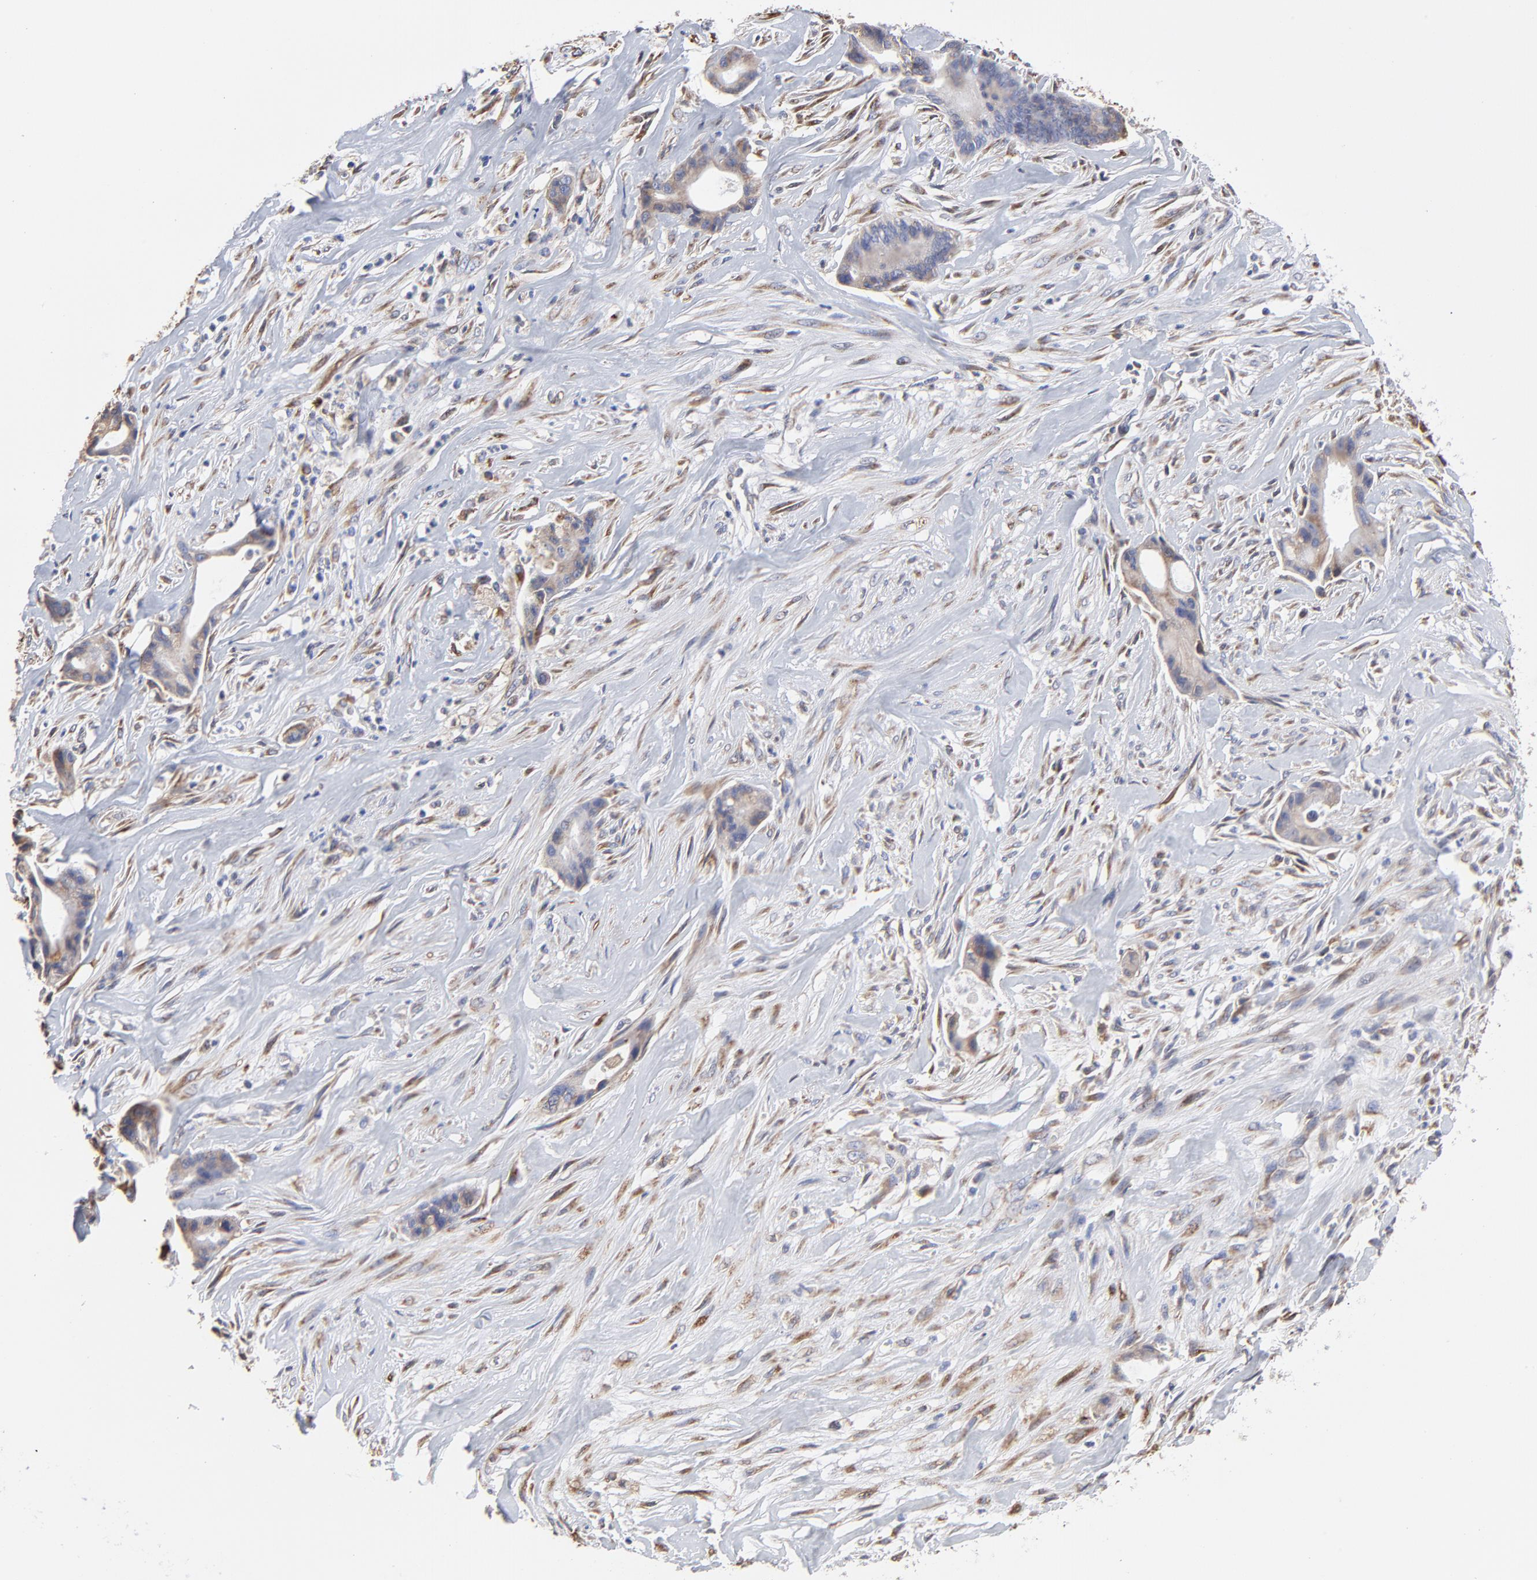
{"staining": {"intensity": "moderate", "quantity": ">75%", "location": "cytoplasmic/membranous"}, "tissue": "liver cancer", "cell_type": "Tumor cells", "image_type": "cancer", "snomed": [{"axis": "morphology", "description": "Cholangiocarcinoma"}, {"axis": "topography", "description": "Liver"}], "caption": "A high-resolution histopathology image shows immunohistochemistry staining of liver cancer, which shows moderate cytoplasmic/membranous expression in approximately >75% of tumor cells.", "gene": "LMAN1", "patient": {"sex": "female", "age": 55}}